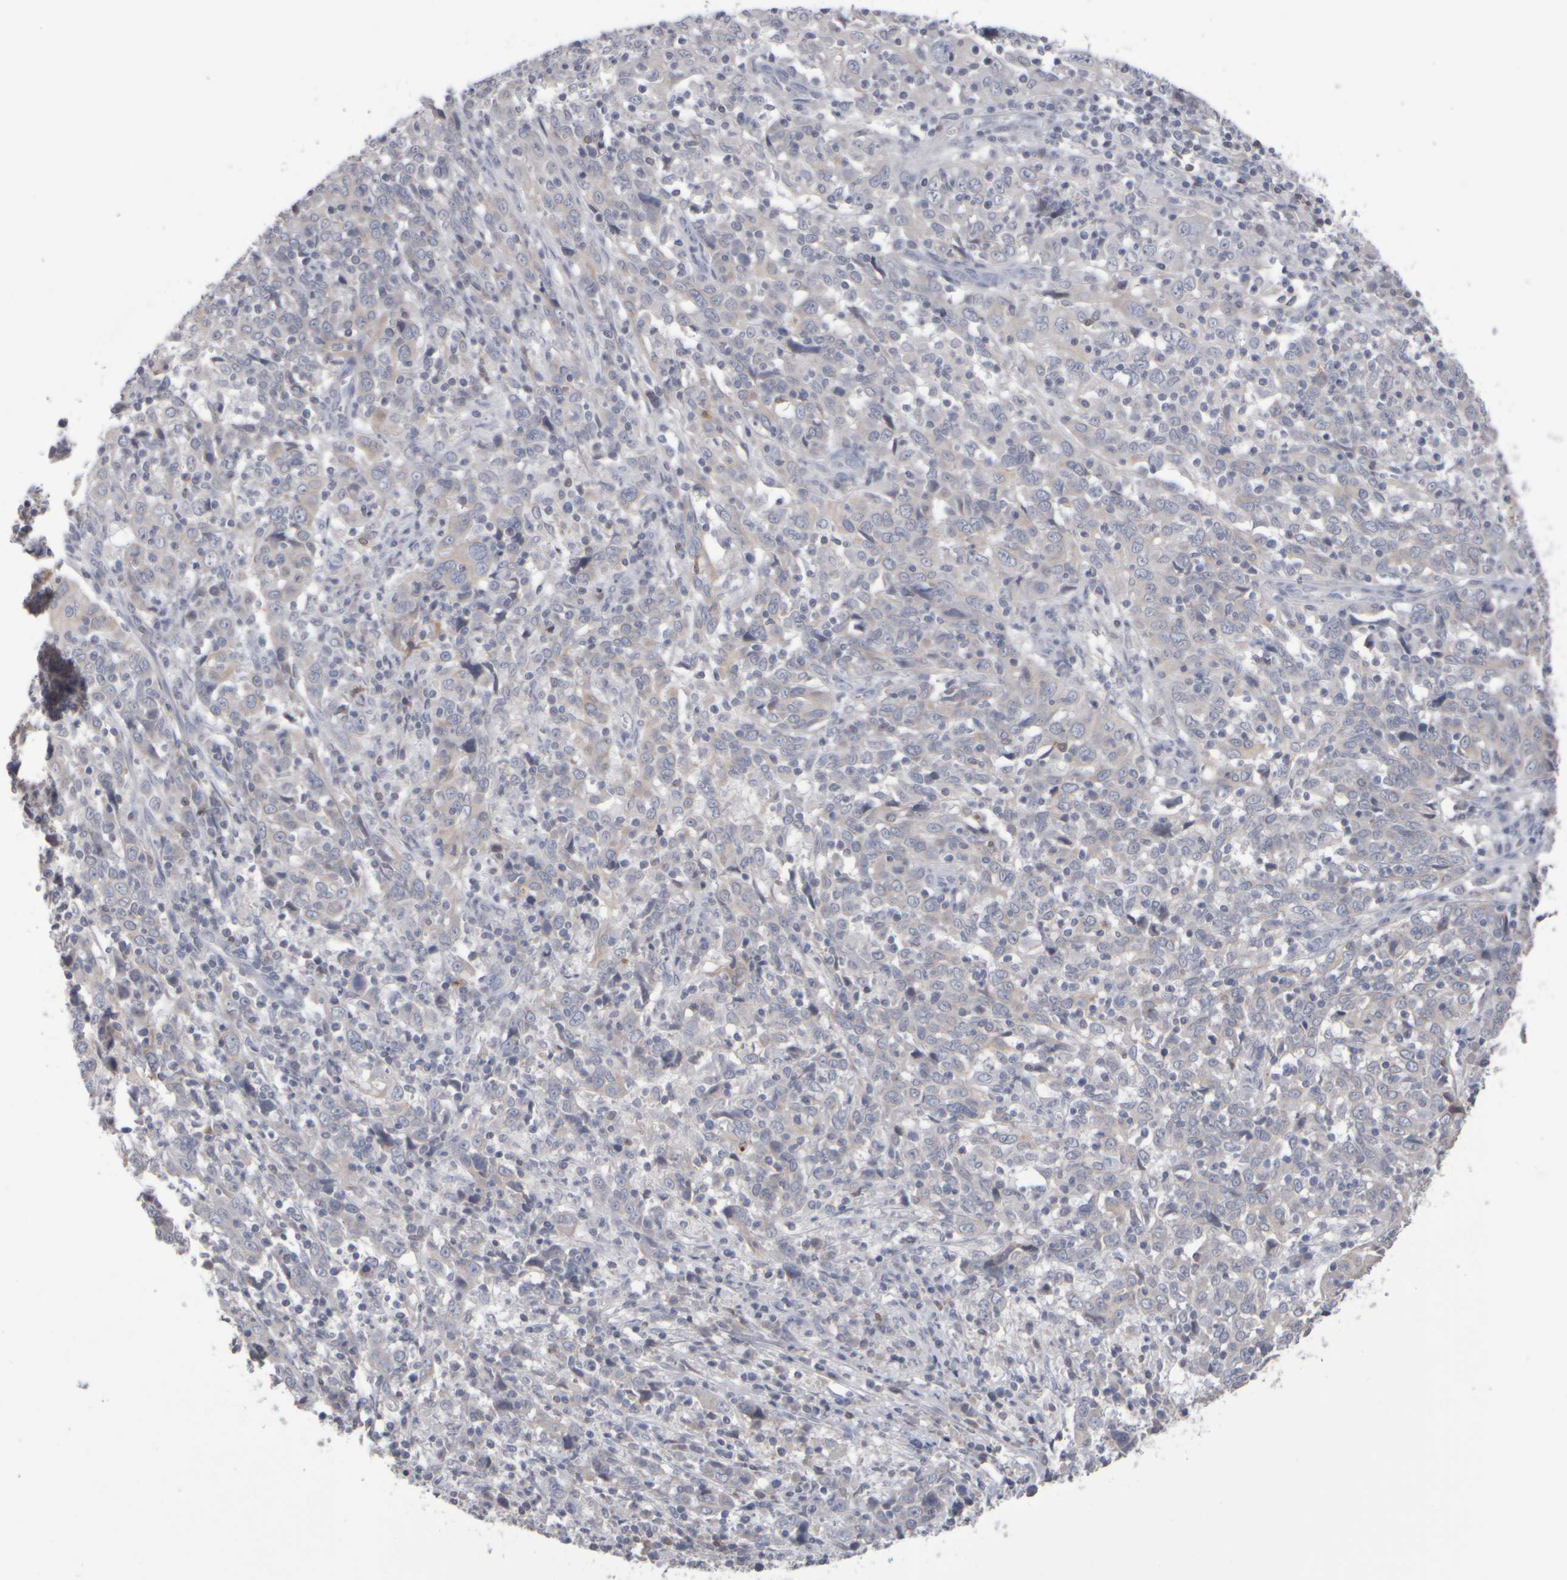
{"staining": {"intensity": "negative", "quantity": "none", "location": "none"}, "tissue": "cervical cancer", "cell_type": "Tumor cells", "image_type": "cancer", "snomed": [{"axis": "morphology", "description": "Squamous cell carcinoma, NOS"}, {"axis": "topography", "description": "Cervix"}], "caption": "Tumor cells show no significant staining in cervical cancer (squamous cell carcinoma).", "gene": "EPHX2", "patient": {"sex": "female", "age": 46}}